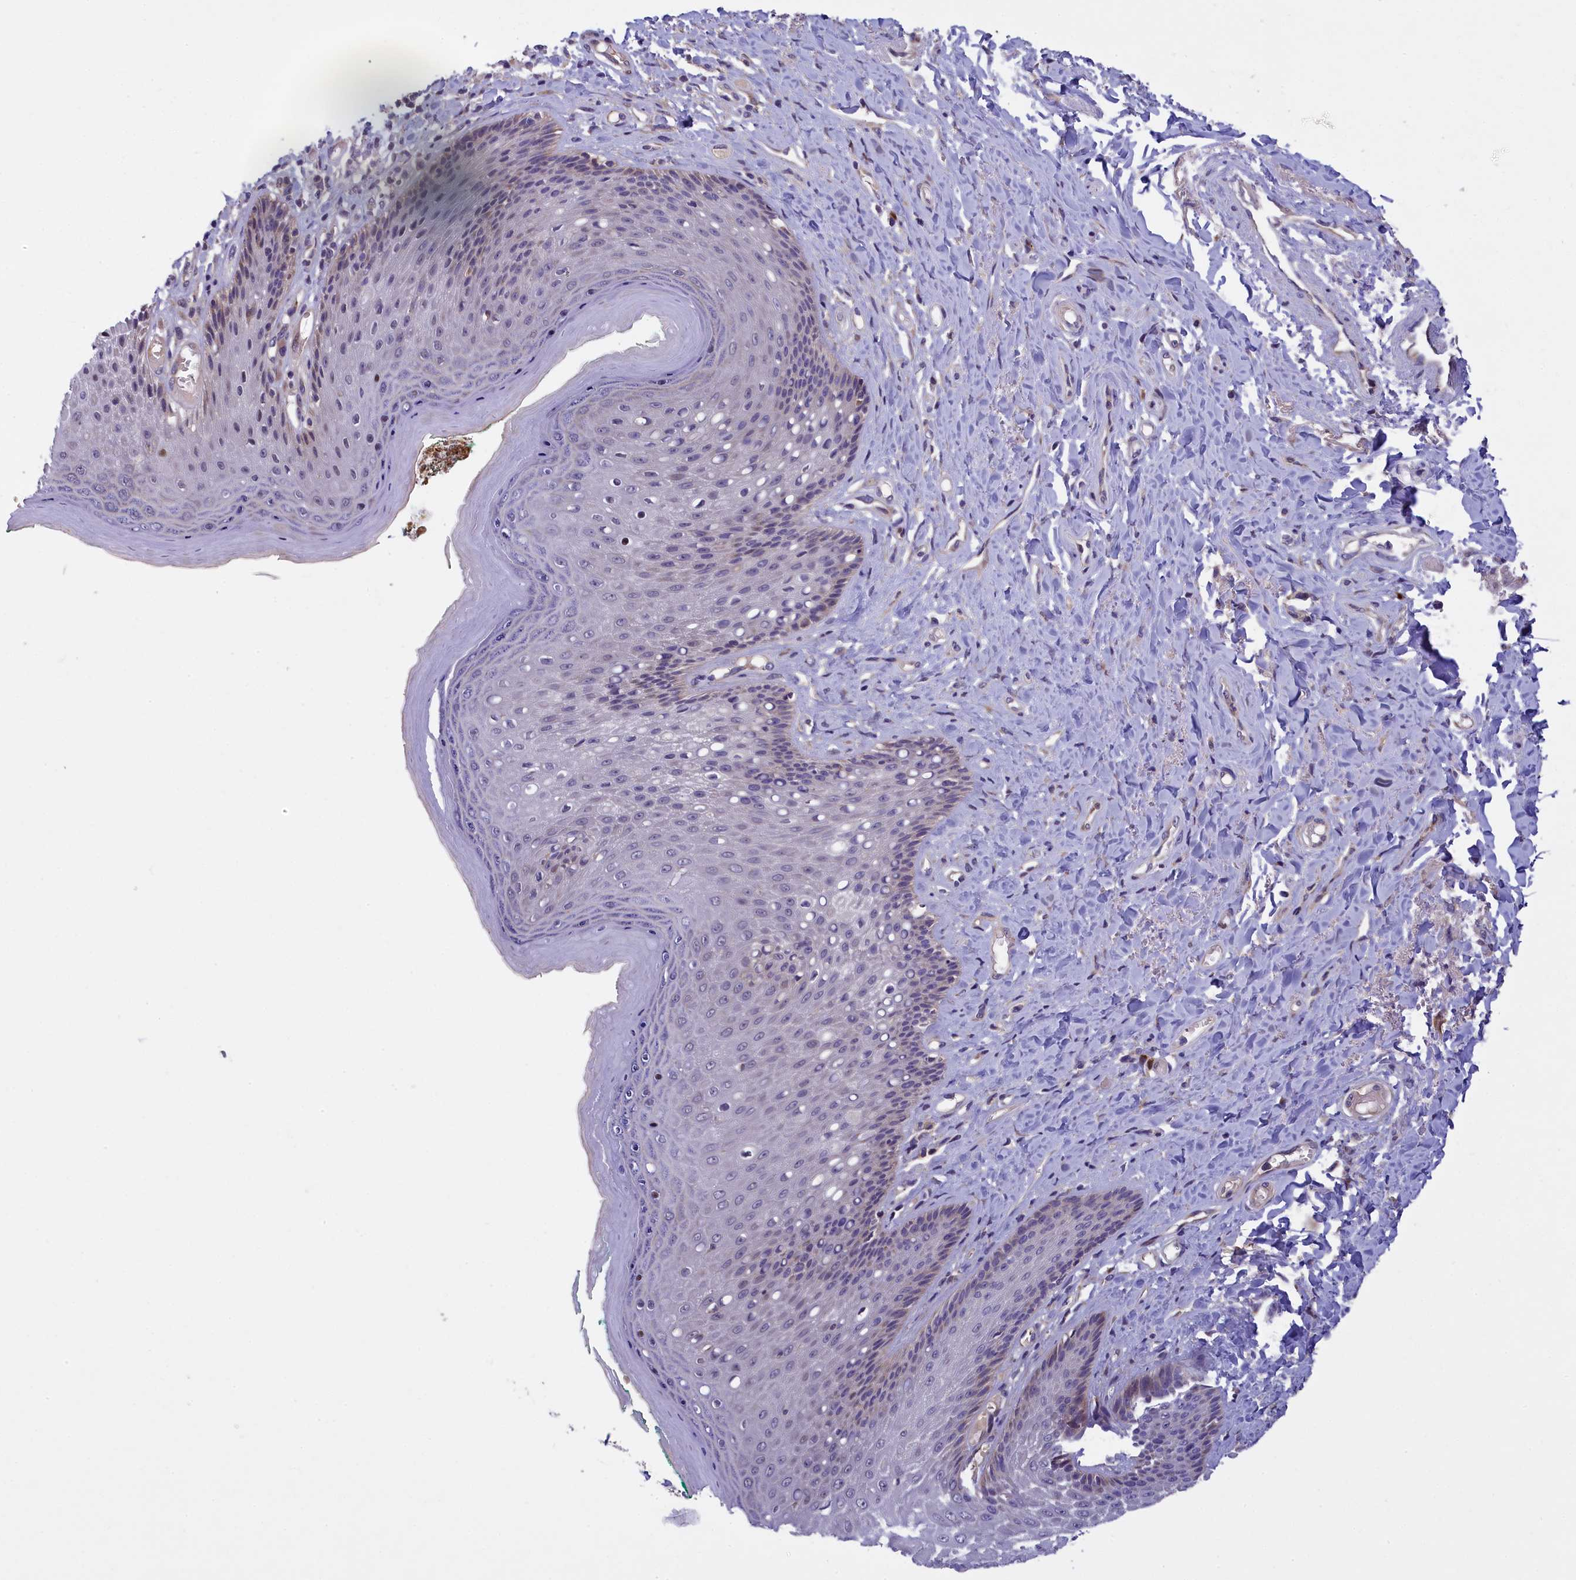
{"staining": {"intensity": "weak", "quantity": "<25%", "location": "cytoplasmic/membranous"}, "tissue": "skin", "cell_type": "Epidermal cells", "image_type": "normal", "snomed": [{"axis": "morphology", "description": "Normal tissue, NOS"}, {"axis": "topography", "description": "Anal"}], "caption": "This micrograph is of benign skin stained with IHC to label a protein in brown with the nuclei are counter-stained blue. There is no positivity in epidermal cells. Brightfield microscopy of immunohistochemistry stained with DAB (brown) and hematoxylin (blue), captured at high magnification.", "gene": "NAIP", "patient": {"sex": "male", "age": 78}}